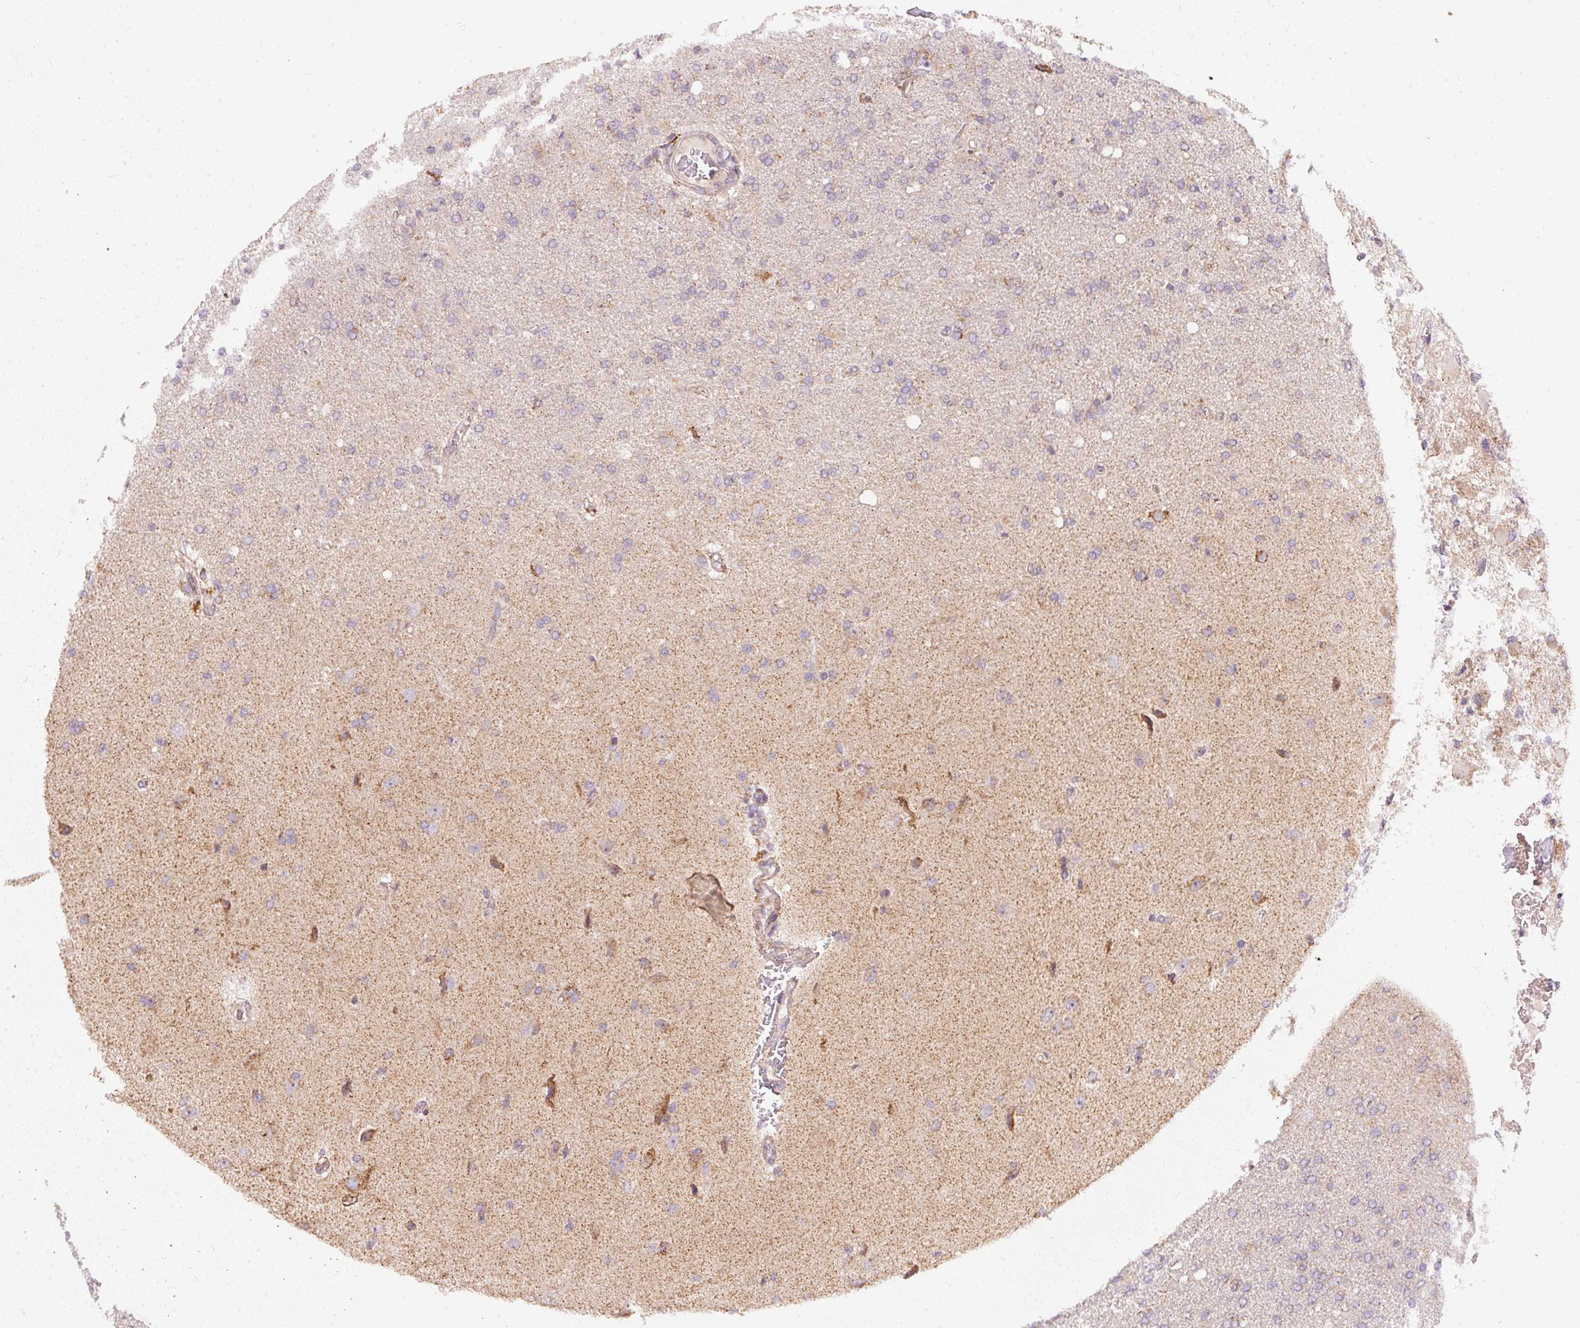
{"staining": {"intensity": "negative", "quantity": "none", "location": "none"}, "tissue": "glioma", "cell_type": "Tumor cells", "image_type": "cancer", "snomed": [{"axis": "morphology", "description": "Glioma, malignant, High grade"}, {"axis": "topography", "description": "Cerebral cortex"}], "caption": "This micrograph is of glioma stained with IHC to label a protein in brown with the nuclei are counter-stained blue. There is no staining in tumor cells. (DAB (3,3'-diaminobenzidine) immunohistochemistry (IHC), high magnification).", "gene": "COQ7", "patient": {"sex": "male", "age": 70}}